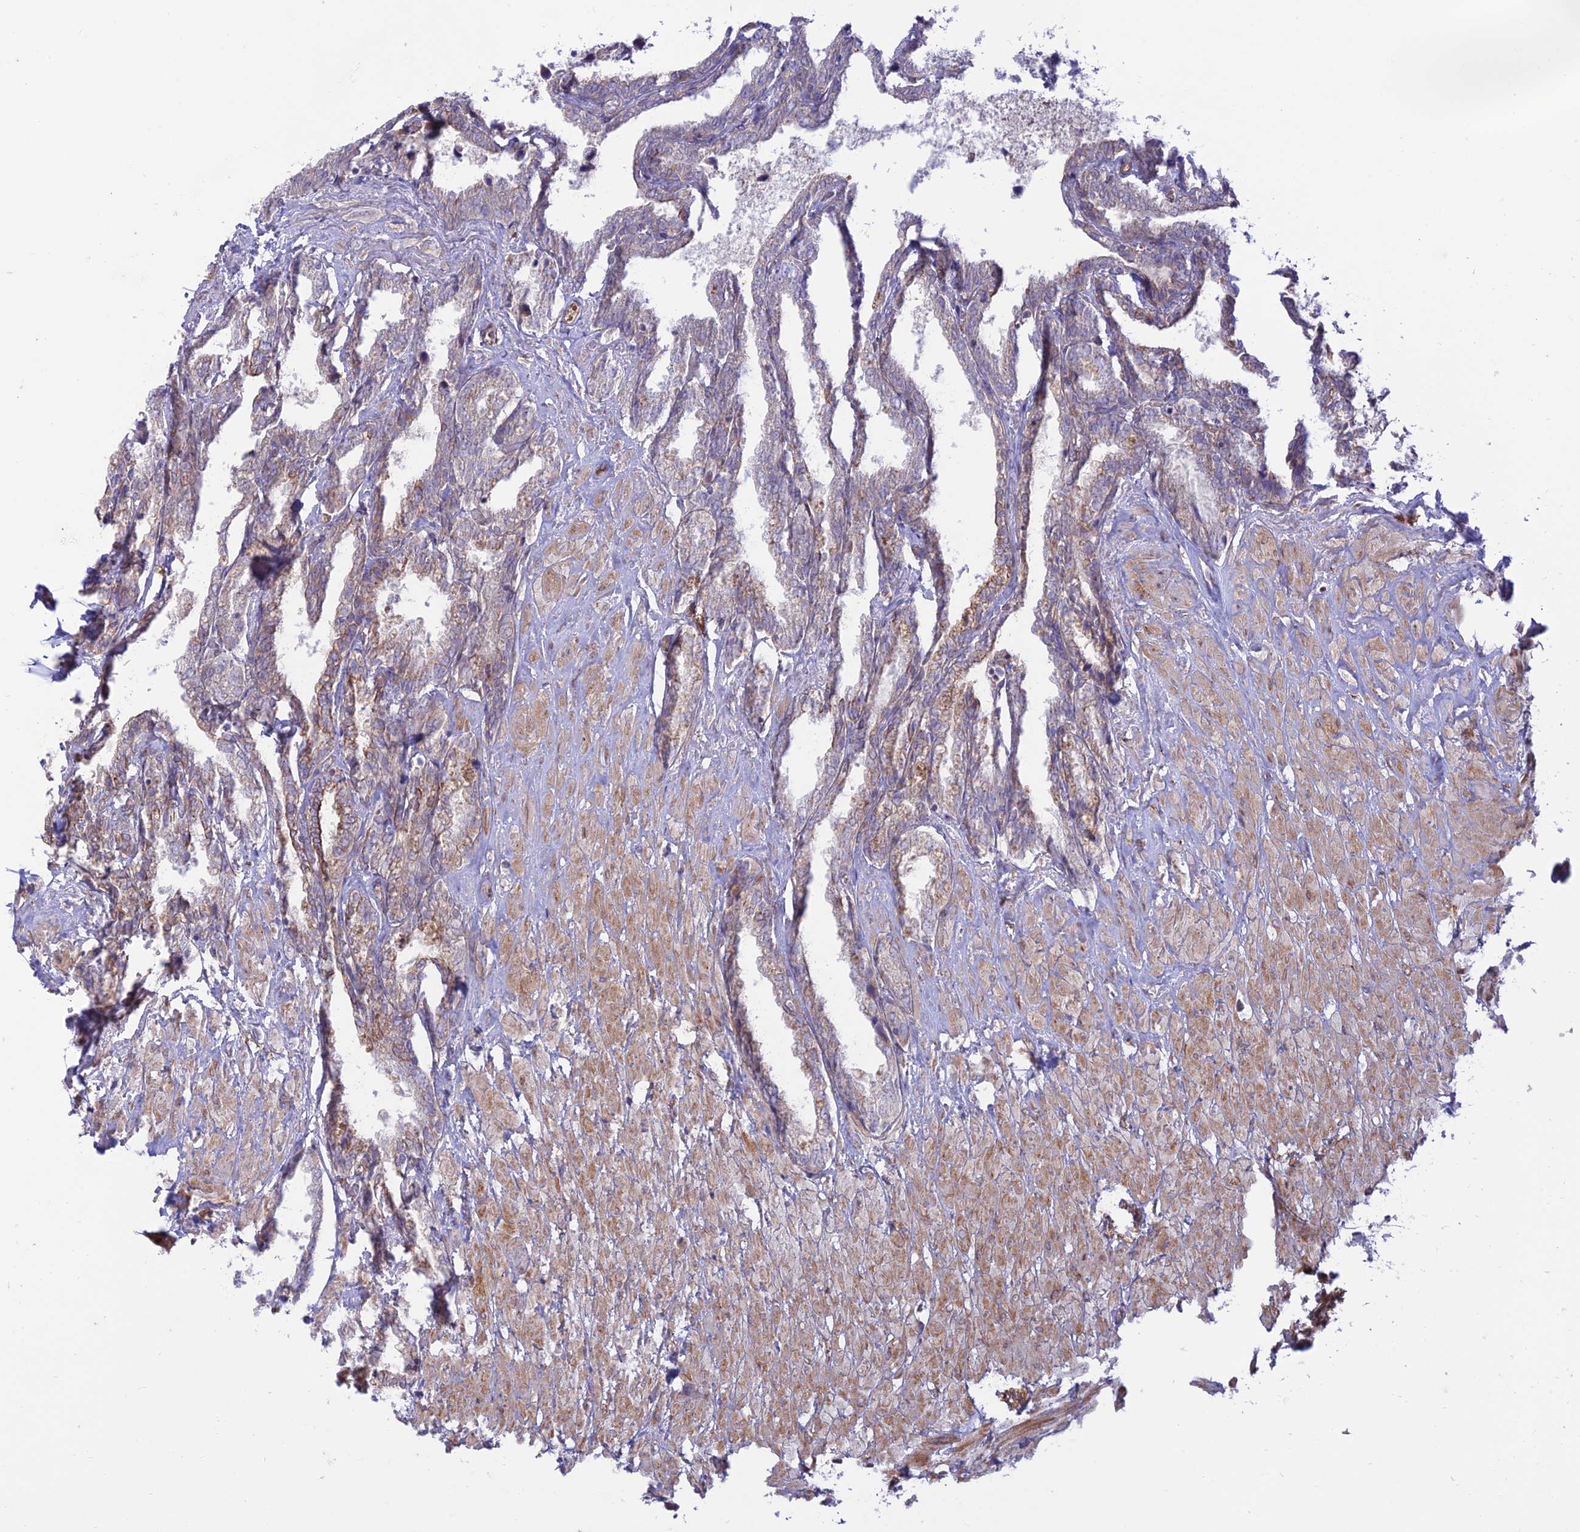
{"staining": {"intensity": "weak", "quantity": "25%-75%", "location": "cytoplasmic/membranous"}, "tissue": "seminal vesicle", "cell_type": "Glandular cells", "image_type": "normal", "snomed": [{"axis": "morphology", "description": "Normal tissue, NOS"}, {"axis": "topography", "description": "Seminal veicle"}], "caption": "IHC micrograph of normal seminal vesicle: seminal vesicle stained using immunohistochemistry (IHC) displays low levels of weak protein expression localized specifically in the cytoplasmic/membranous of glandular cells, appearing as a cytoplasmic/membranous brown color.", "gene": "KCNAB1", "patient": {"sex": "male", "age": 46}}